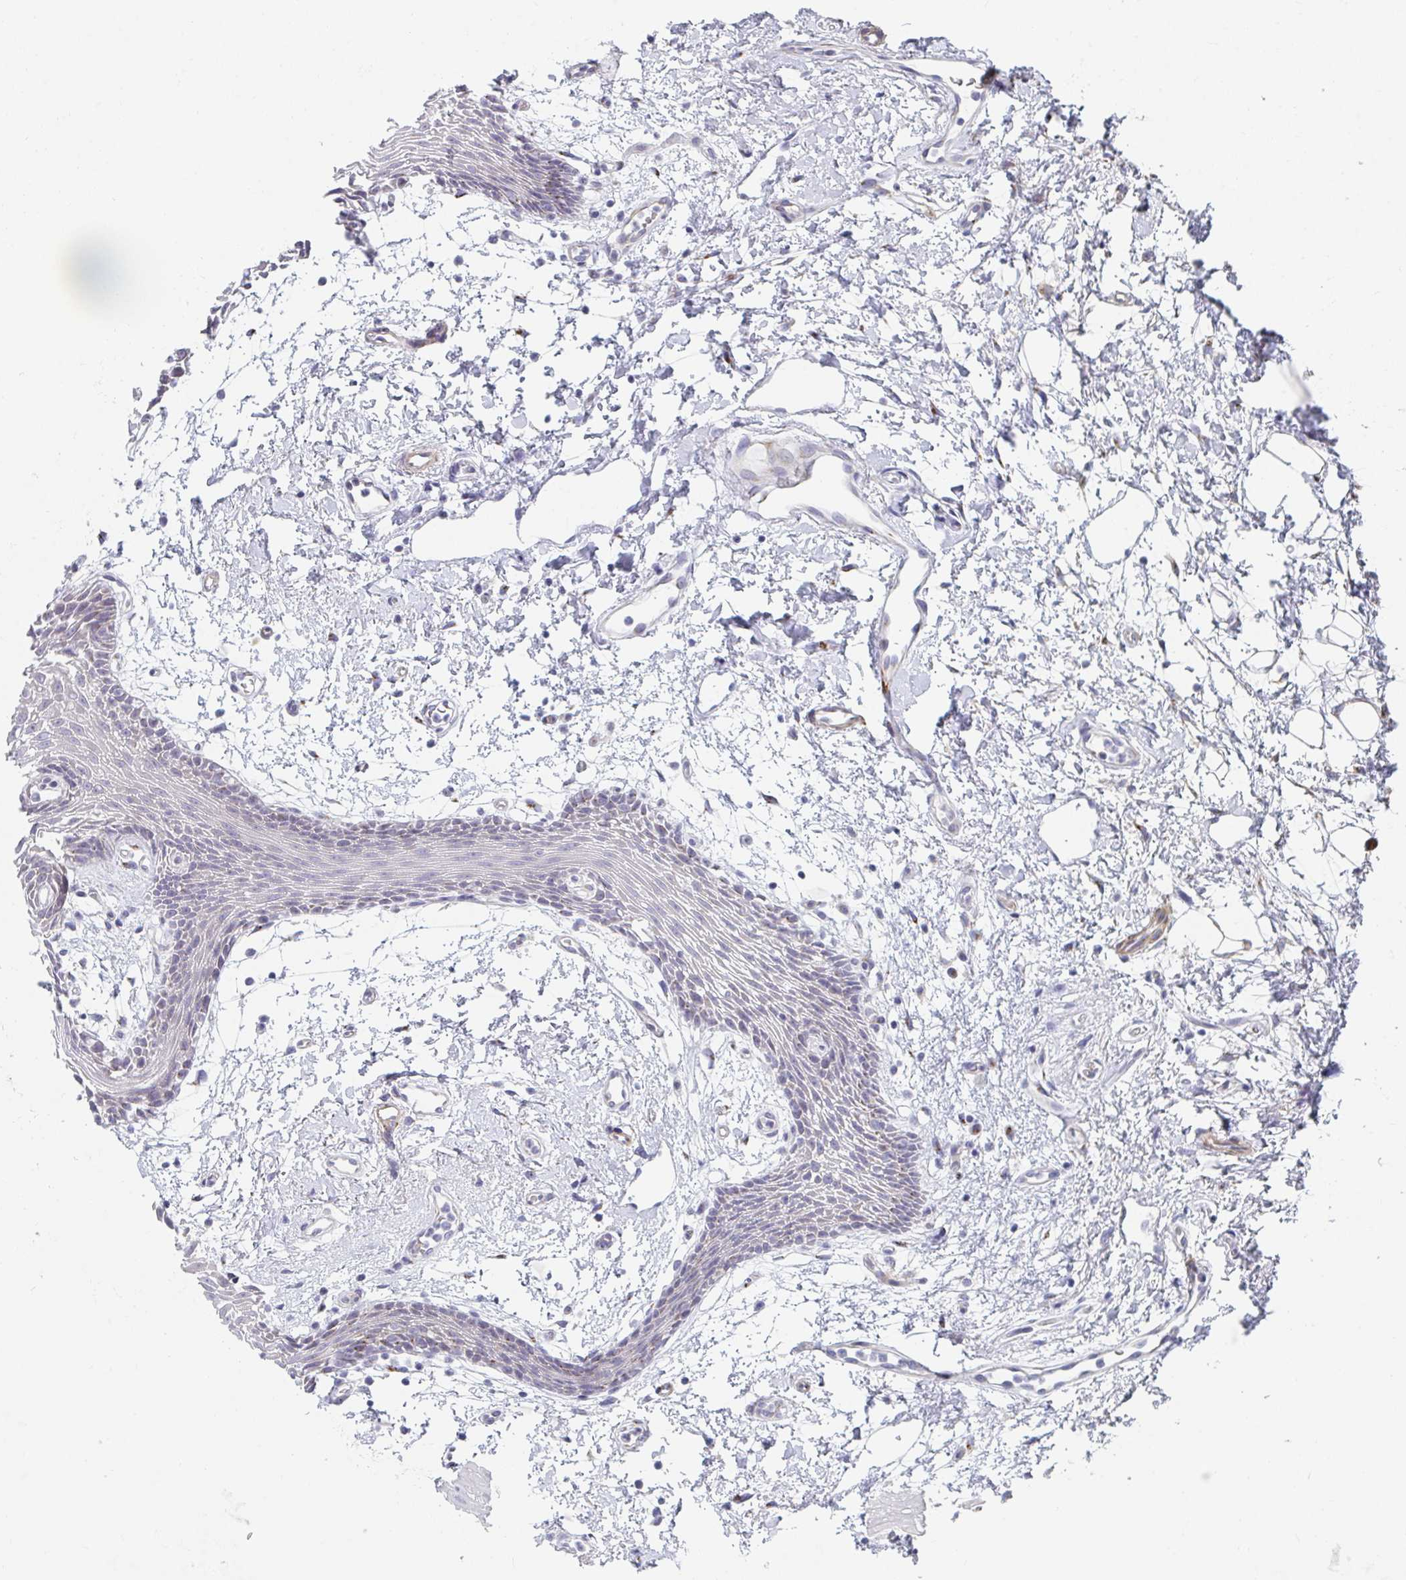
{"staining": {"intensity": "negative", "quantity": "none", "location": "none"}, "tissue": "oral mucosa", "cell_type": "Squamous epithelial cells", "image_type": "normal", "snomed": [{"axis": "morphology", "description": "Normal tissue, NOS"}, {"axis": "topography", "description": "Oral tissue"}], "caption": "IHC of unremarkable oral mucosa demonstrates no staining in squamous epithelial cells.", "gene": "PSMG1", "patient": {"sex": "female", "age": 59}}